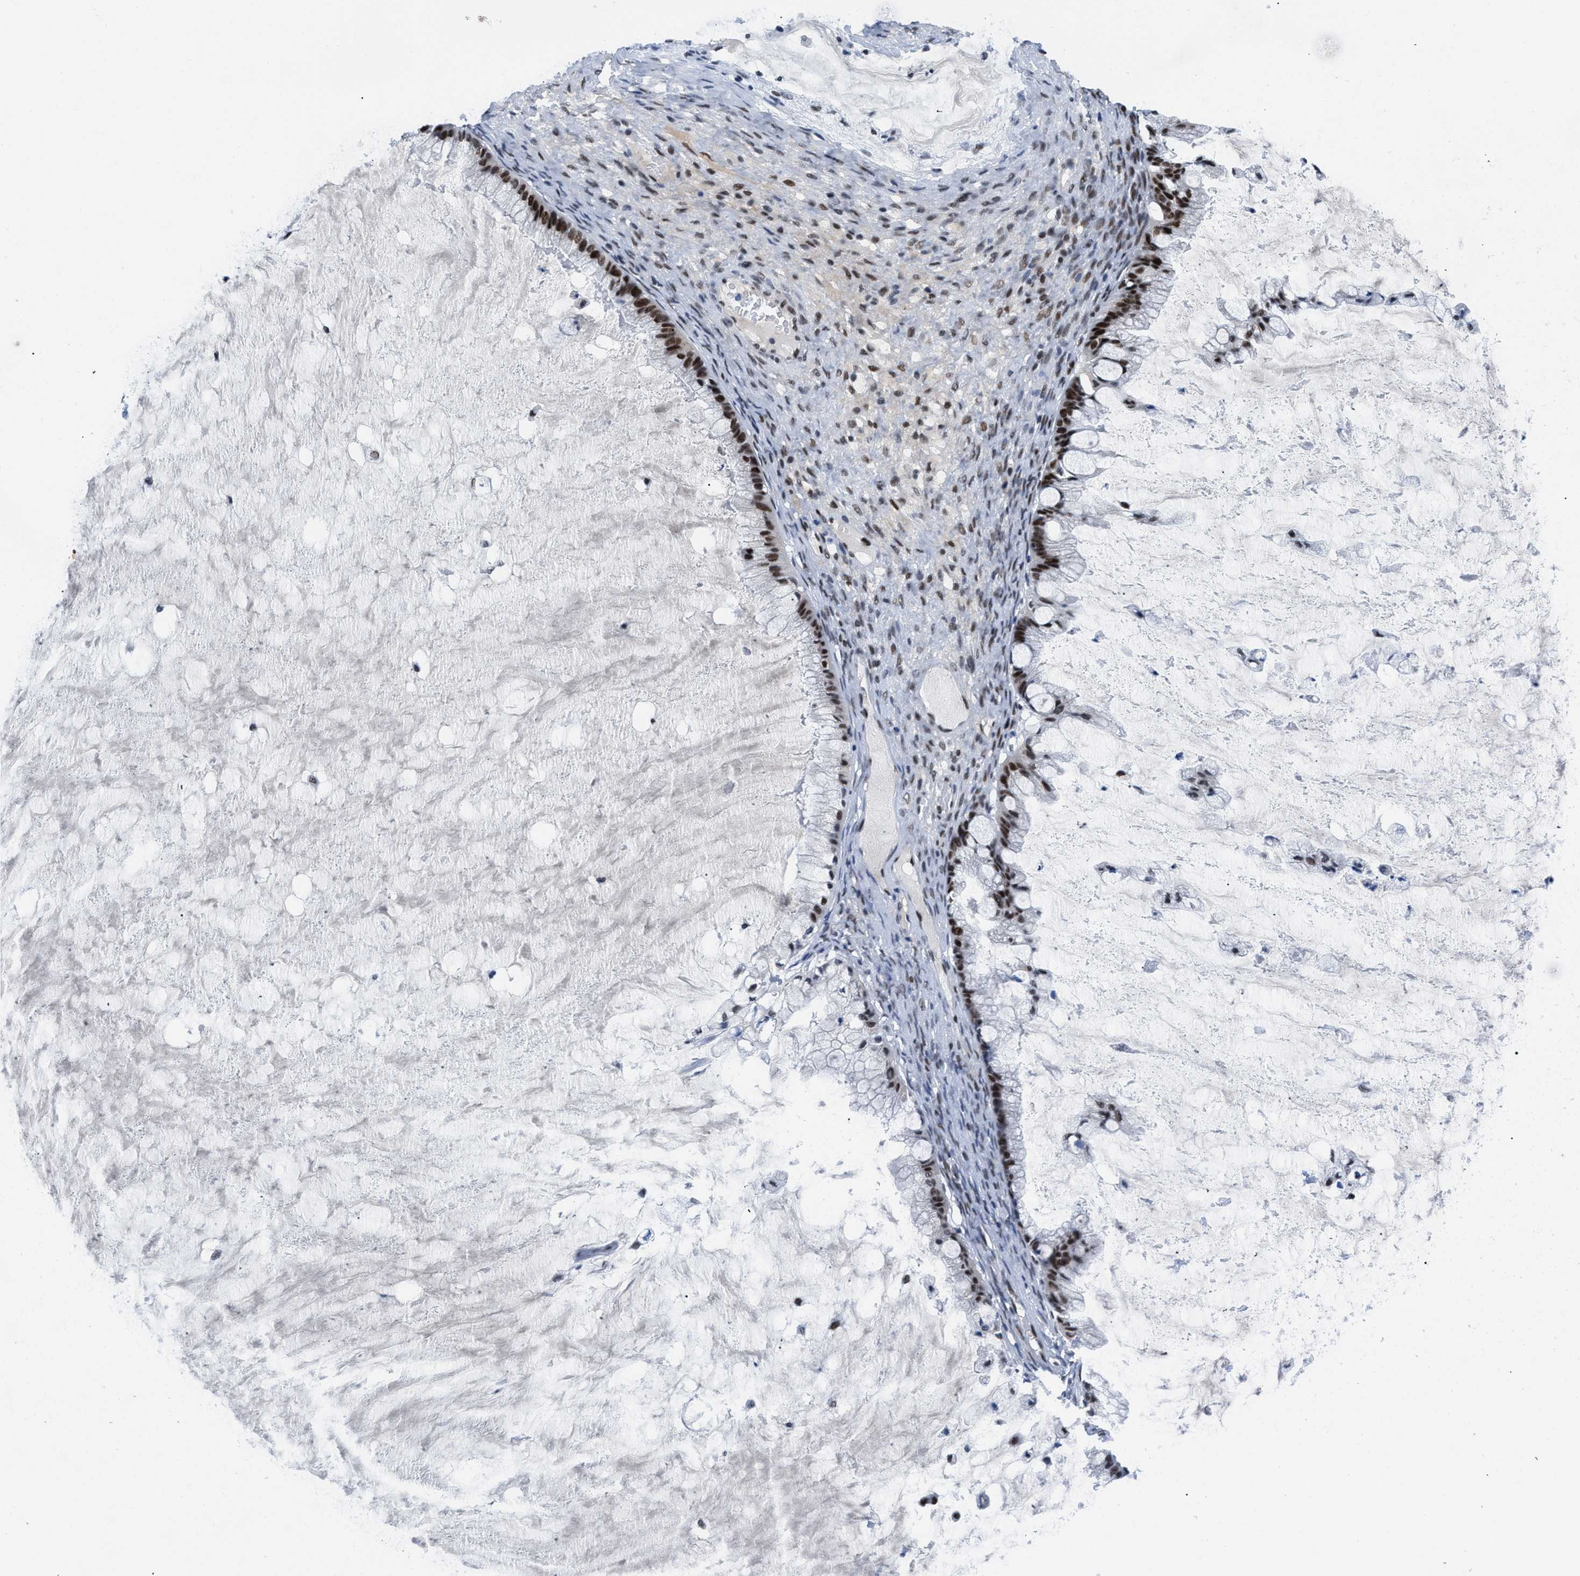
{"staining": {"intensity": "strong", "quantity": ">75%", "location": "nuclear"}, "tissue": "ovarian cancer", "cell_type": "Tumor cells", "image_type": "cancer", "snomed": [{"axis": "morphology", "description": "Cystadenocarcinoma, mucinous, NOS"}, {"axis": "topography", "description": "Ovary"}], "caption": "Immunohistochemistry of human ovarian mucinous cystadenocarcinoma reveals high levels of strong nuclear positivity in approximately >75% of tumor cells.", "gene": "SMARCAD1", "patient": {"sex": "female", "age": 57}}